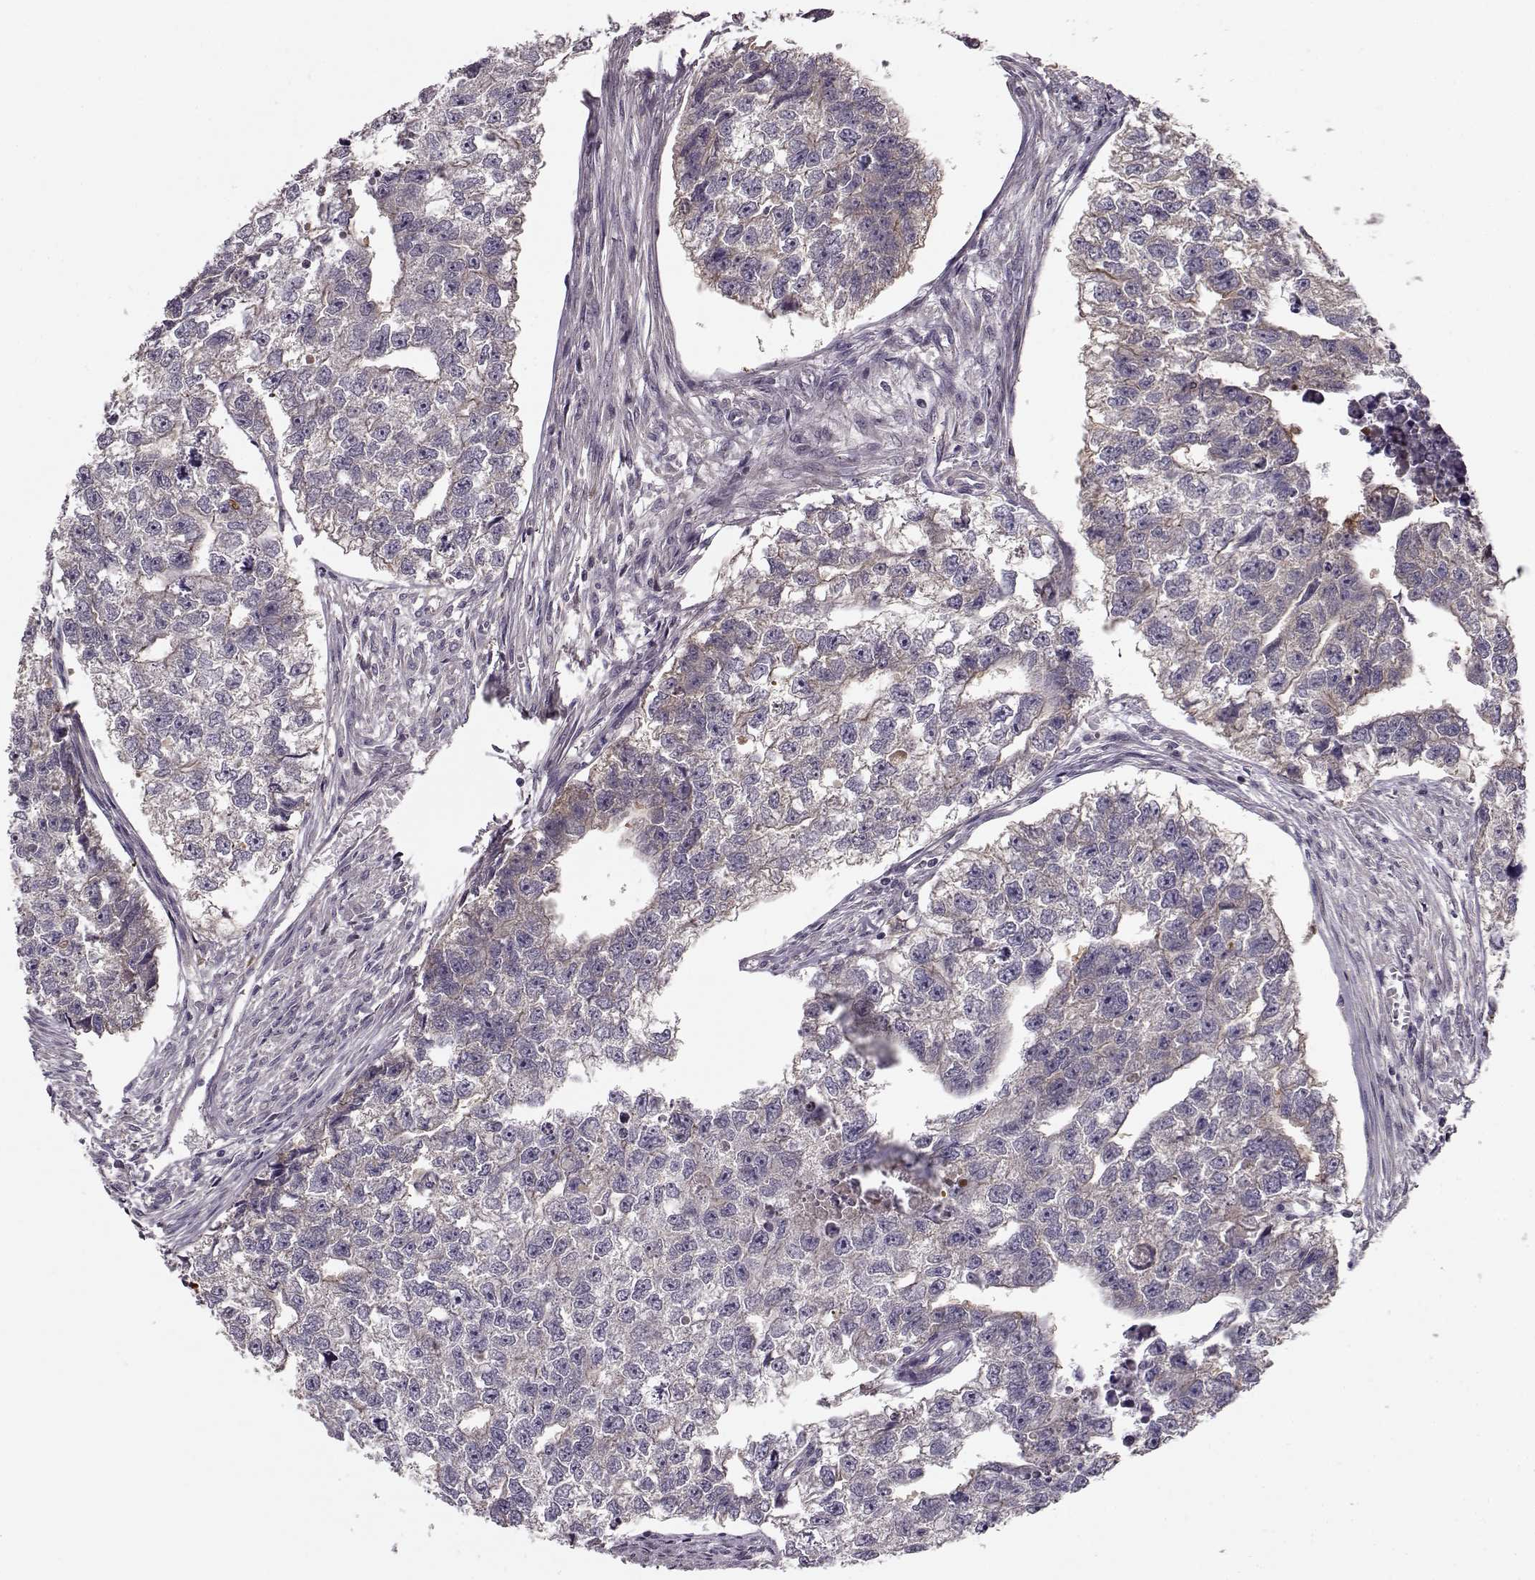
{"staining": {"intensity": "negative", "quantity": "none", "location": "none"}, "tissue": "testis cancer", "cell_type": "Tumor cells", "image_type": "cancer", "snomed": [{"axis": "morphology", "description": "Carcinoma, Embryonal, NOS"}, {"axis": "morphology", "description": "Teratoma, malignant, NOS"}, {"axis": "topography", "description": "Testis"}], "caption": "Testis cancer (teratoma (malignant)) stained for a protein using IHC demonstrates no positivity tumor cells.", "gene": "MTR", "patient": {"sex": "male", "age": 44}}